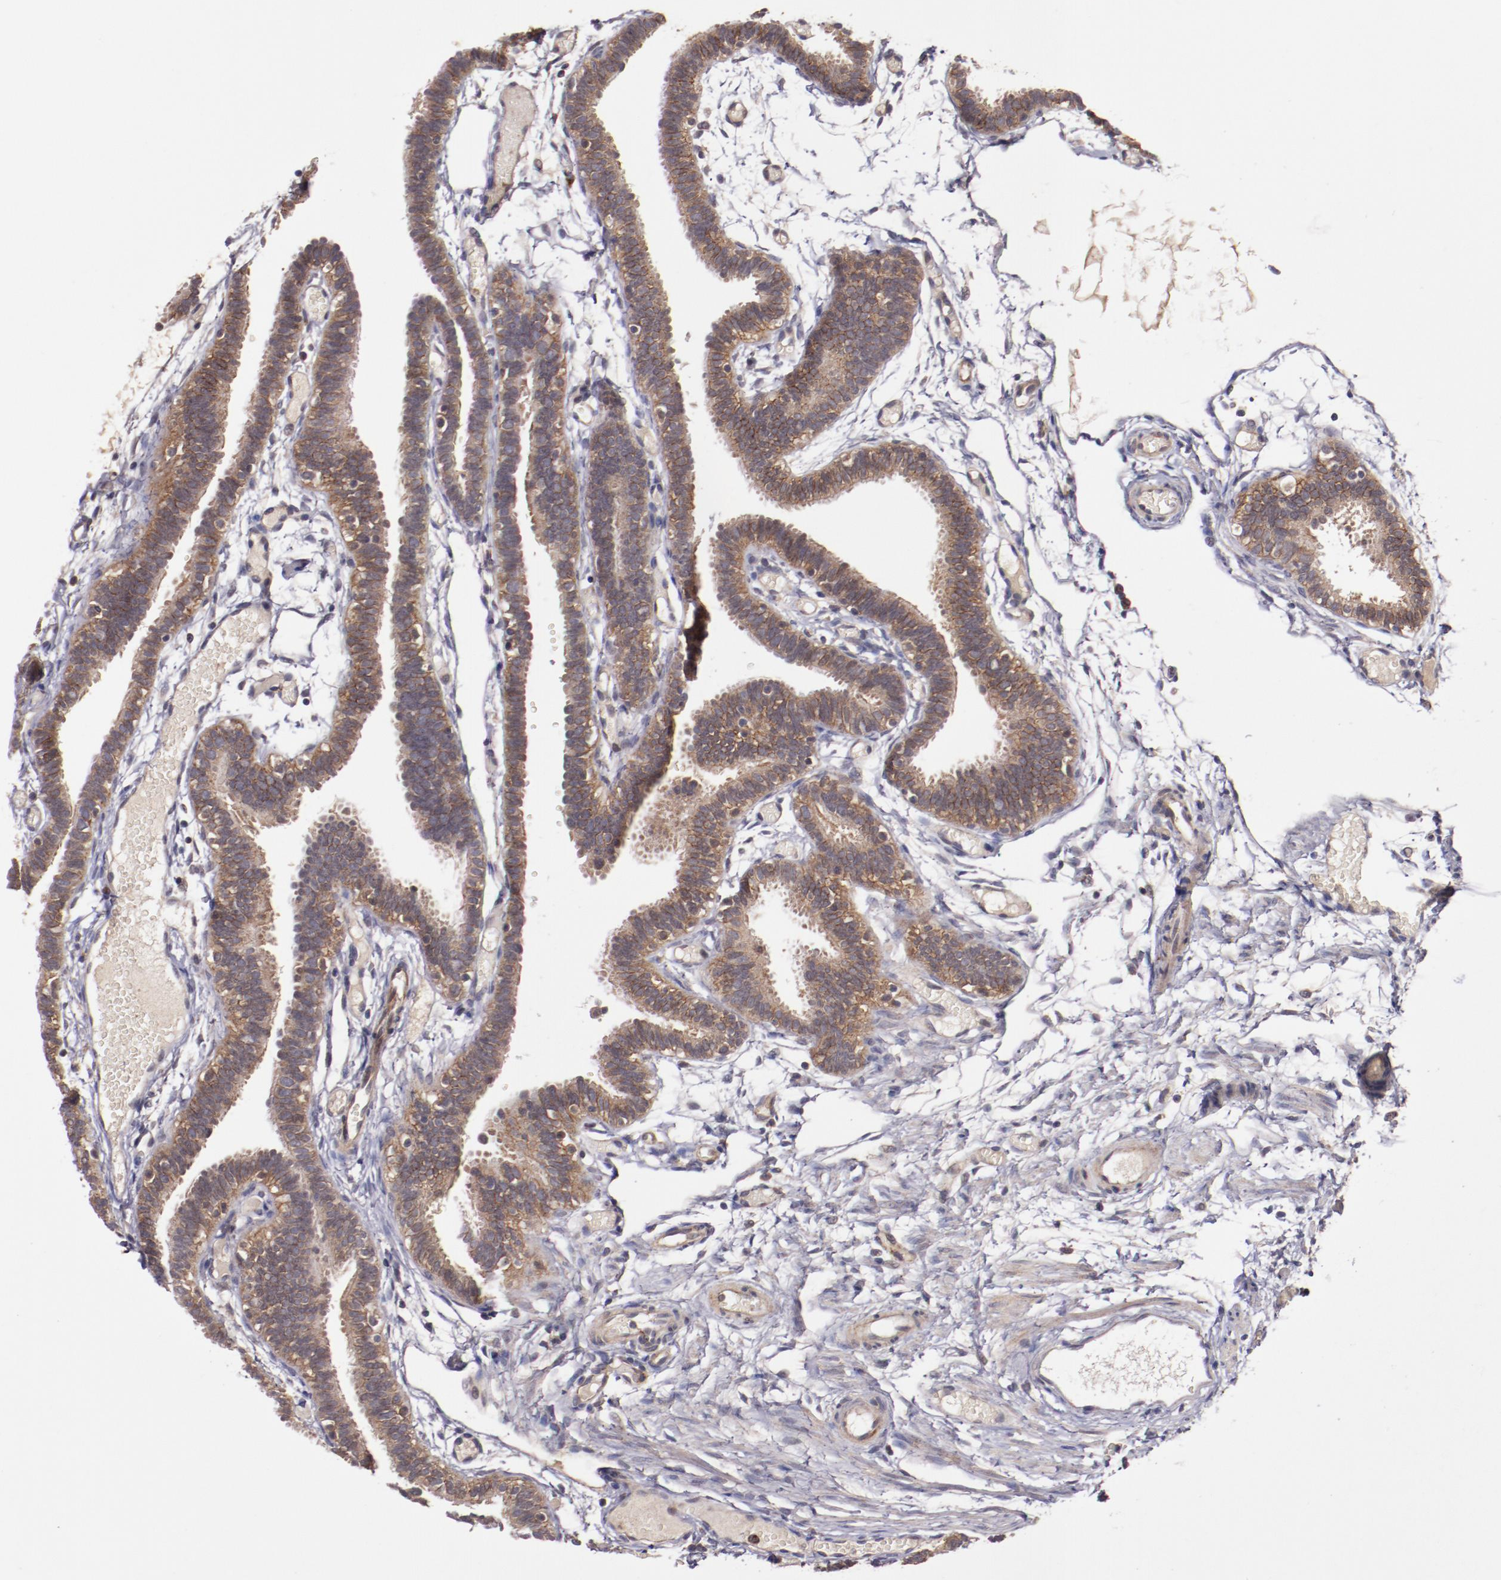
{"staining": {"intensity": "moderate", "quantity": ">75%", "location": "cytoplasmic/membranous"}, "tissue": "fallopian tube", "cell_type": "Glandular cells", "image_type": "normal", "snomed": [{"axis": "morphology", "description": "Normal tissue, NOS"}, {"axis": "topography", "description": "Fallopian tube"}], "caption": "This micrograph displays immunohistochemistry staining of unremarkable human fallopian tube, with medium moderate cytoplasmic/membranous positivity in approximately >75% of glandular cells.", "gene": "FTSJ1", "patient": {"sex": "female", "age": 29}}